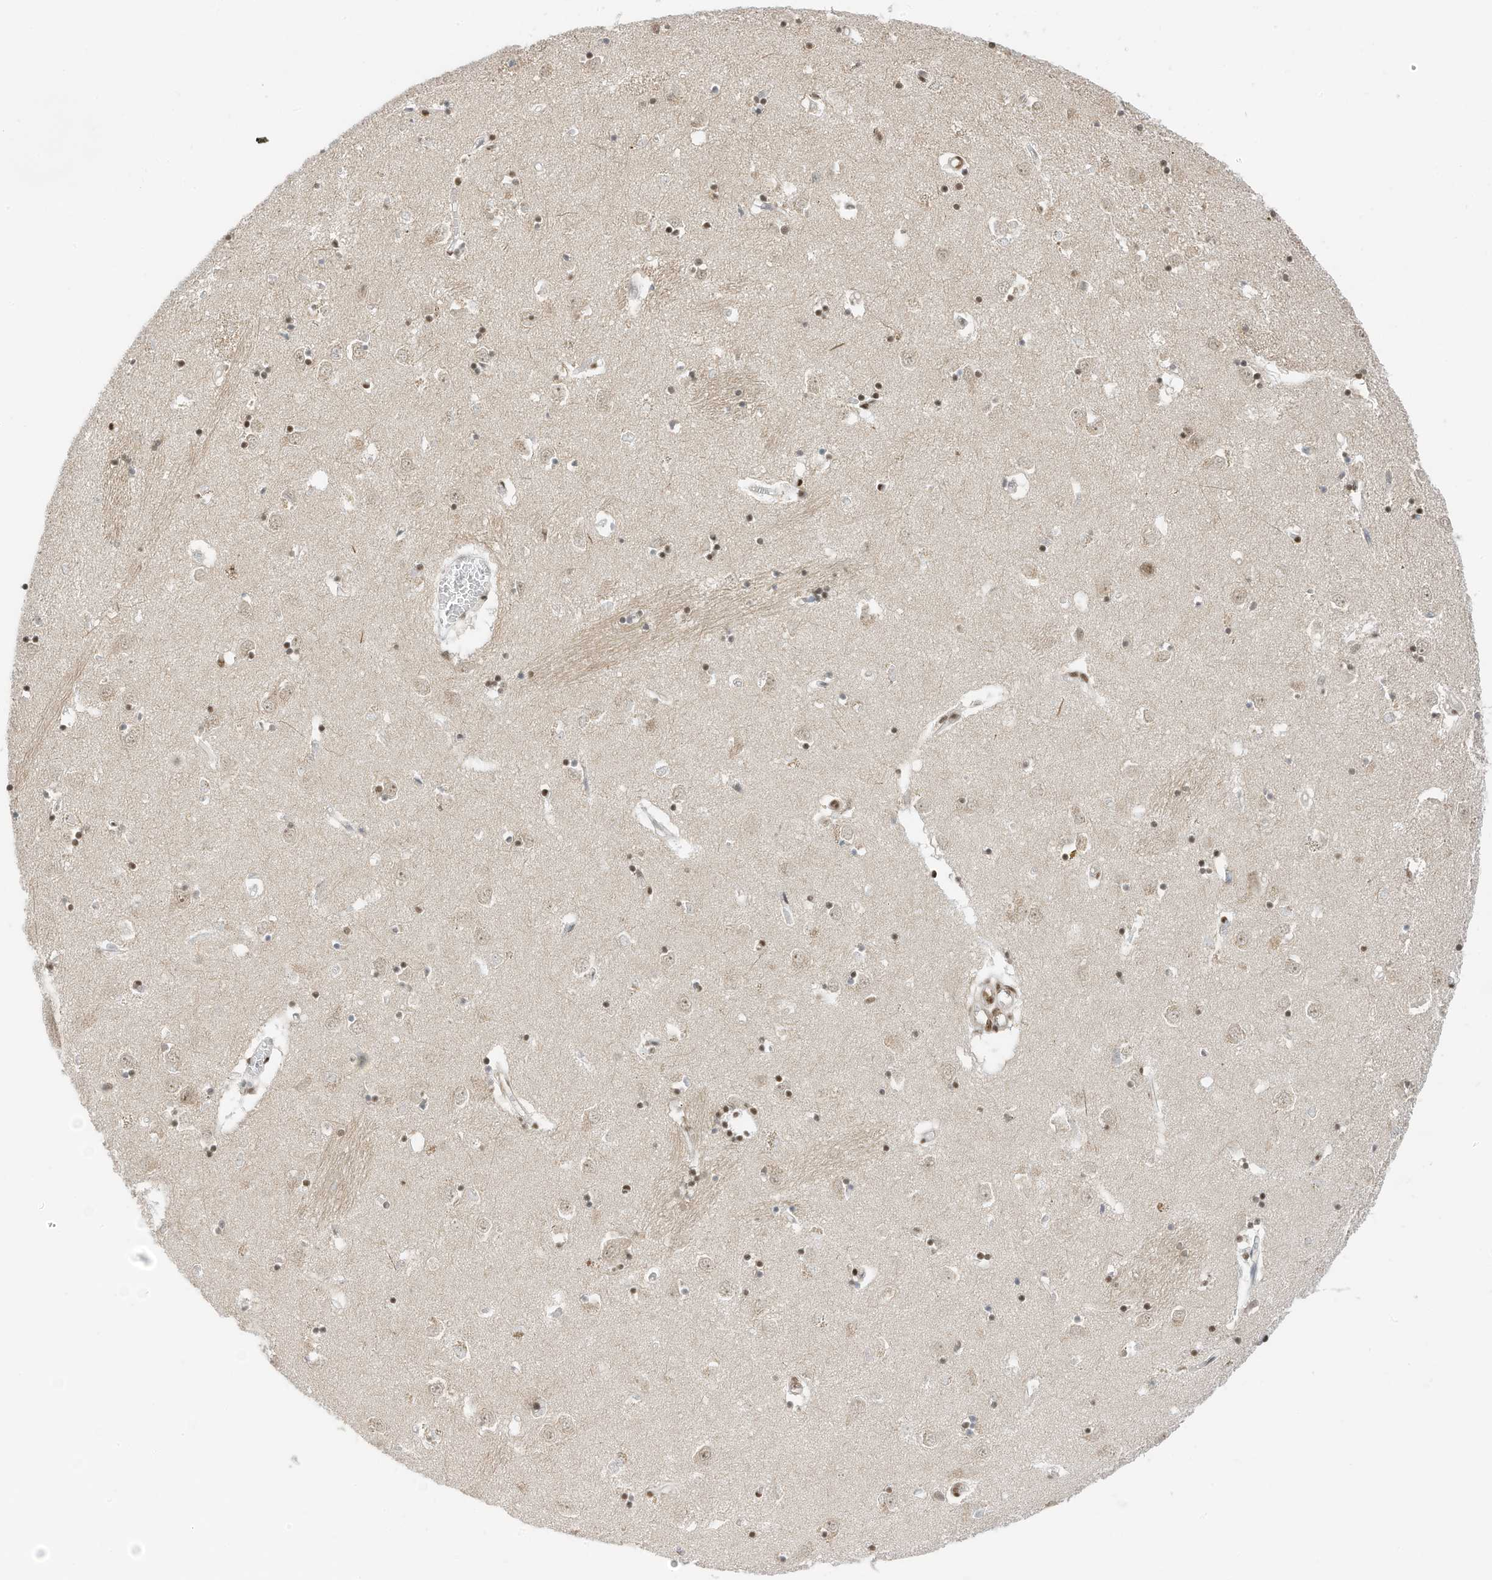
{"staining": {"intensity": "strong", "quantity": "25%-75%", "location": "nuclear"}, "tissue": "caudate", "cell_type": "Glial cells", "image_type": "normal", "snomed": [{"axis": "morphology", "description": "Normal tissue, NOS"}, {"axis": "topography", "description": "Lateral ventricle wall"}], "caption": "A high-resolution photomicrograph shows immunohistochemistry (IHC) staining of benign caudate, which displays strong nuclear staining in approximately 25%-75% of glial cells. The staining was performed using DAB (3,3'-diaminobenzidine) to visualize the protein expression in brown, while the nuclei were stained in blue with hematoxylin (Magnification: 20x).", "gene": "AURKAIP1", "patient": {"sex": "male", "age": 70}}